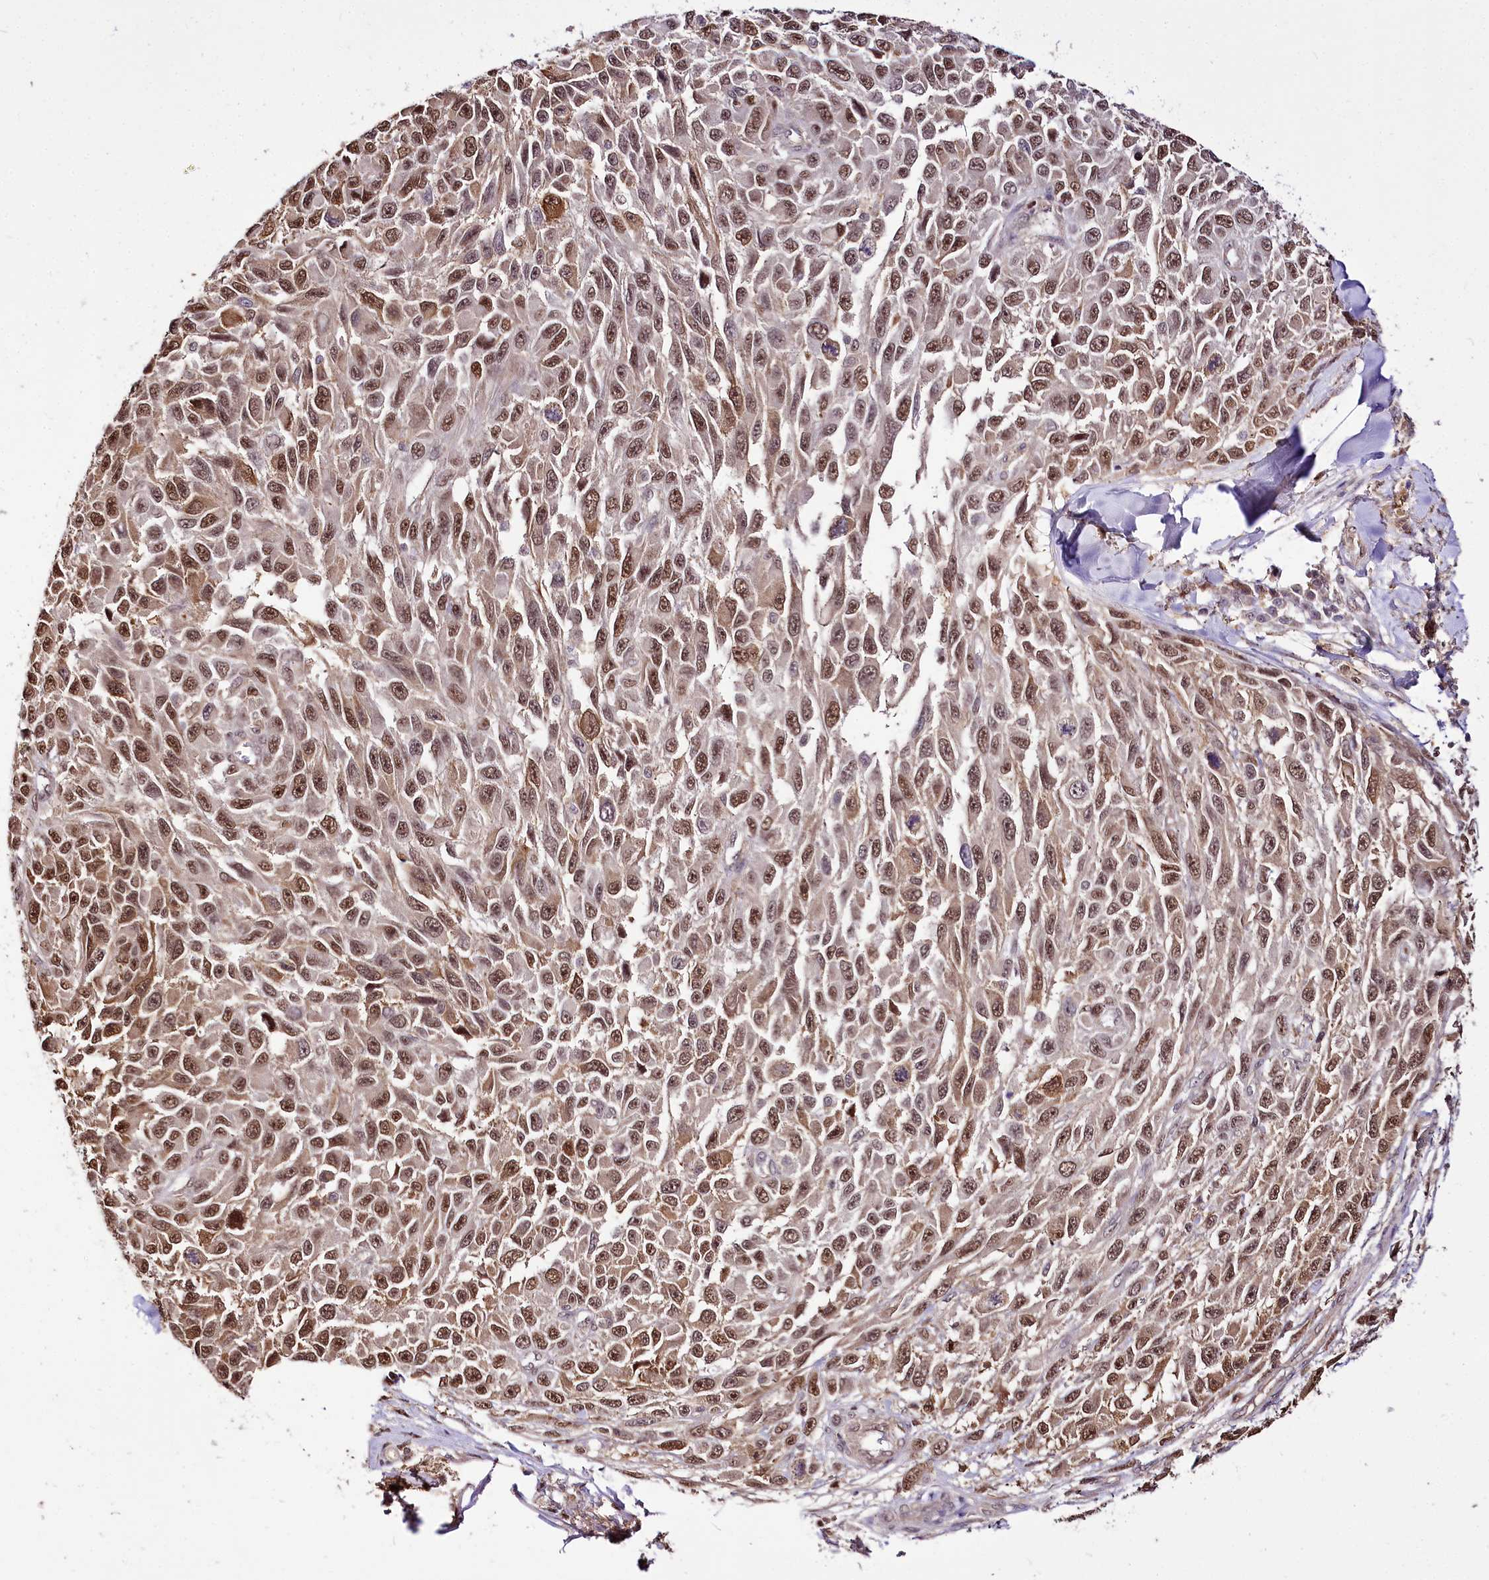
{"staining": {"intensity": "moderate", "quantity": ">75%", "location": "nuclear"}, "tissue": "melanoma", "cell_type": "Tumor cells", "image_type": "cancer", "snomed": [{"axis": "morphology", "description": "Normal tissue, NOS"}, {"axis": "morphology", "description": "Malignant melanoma, NOS"}, {"axis": "topography", "description": "Skin"}], "caption": "Tumor cells demonstrate moderate nuclear staining in about >75% of cells in melanoma. (DAB IHC with brightfield microscopy, high magnification).", "gene": "GNL3L", "patient": {"sex": "female", "age": 96}}